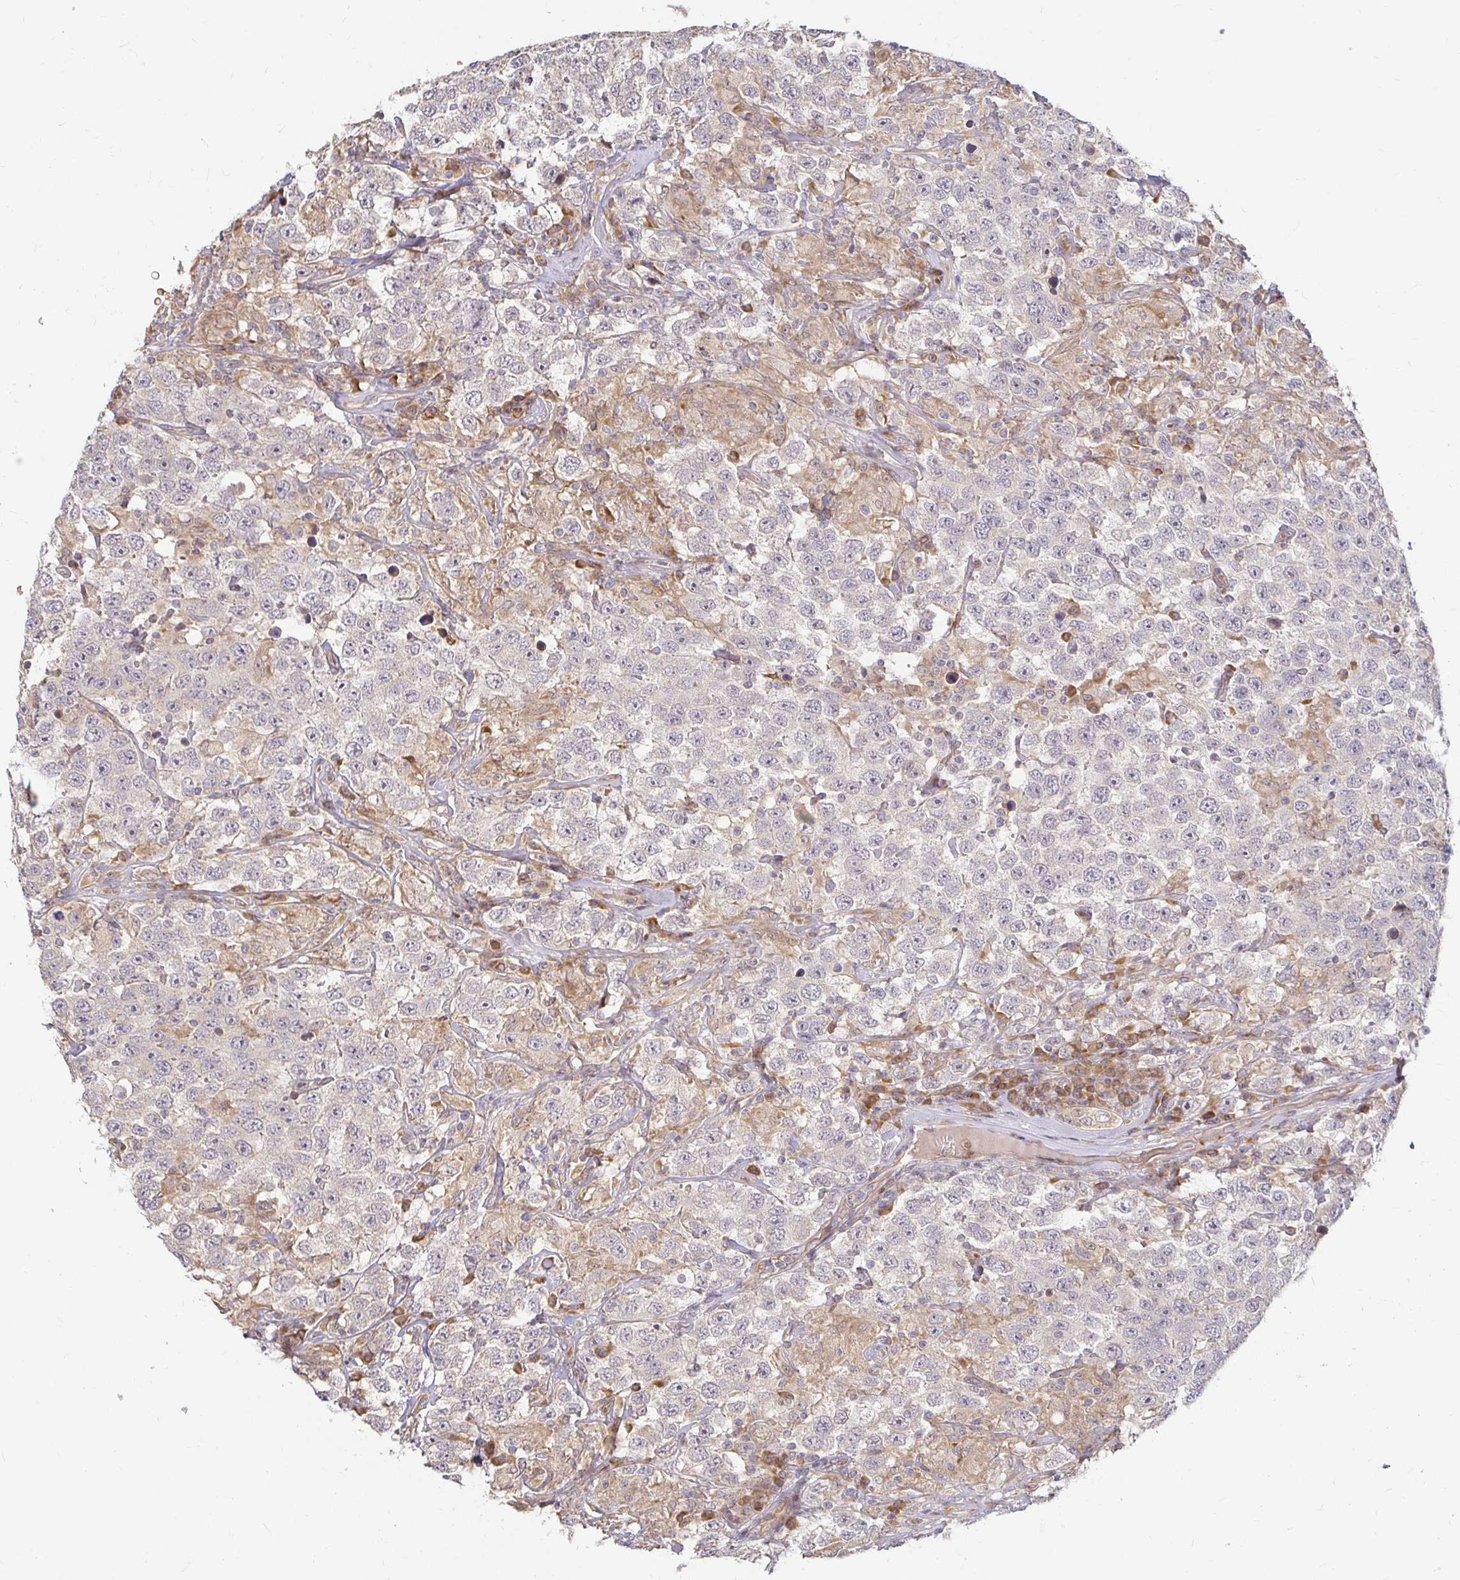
{"staining": {"intensity": "negative", "quantity": "none", "location": "none"}, "tissue": "testis cancer", "cell_type": "Tumor cells", "image_type": "cancer", "snomed": [{"axis": "morphology", "description": "Seminoma, NOS"}, {"axis": "topography", "description": "Testis"}], "caption": "DAB (3,3'-diaminobenzidine) immunohistochemical staining of human testis cancer (seminoma) demonstrates no significant staining in tumor cells.", "gene": "CAST", "patient": {"sex": "male", "age": 41}}